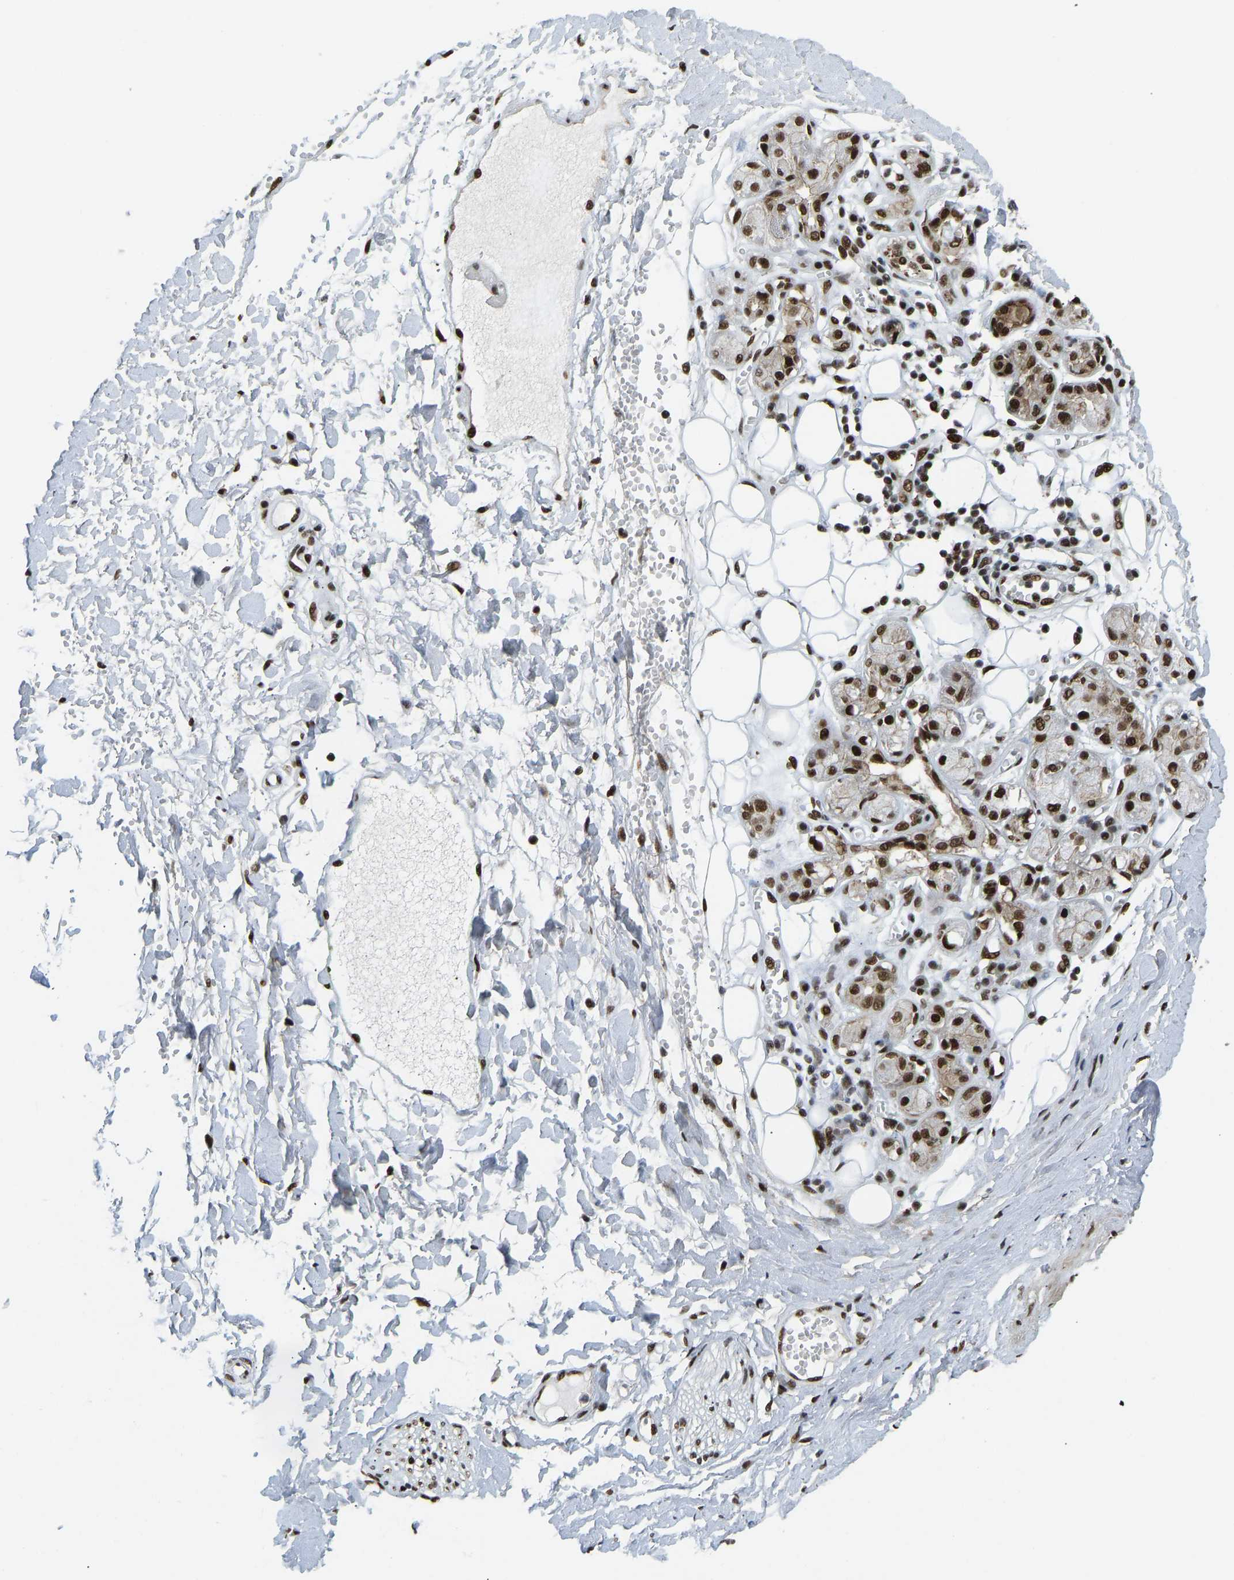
{"staining": {"intensity": "strong", "quantity": ">75%", "location": "nuclear"}, "tissue": "adipose tissue", "cell_type": "Adipocytes", "image_type": "normal", "snomed": [{"axis": "morphology", "description": "Normal tissue, NOS"}, {"axis": "morphology", "description": "Inflammation, NOS"}, {"axis": "topography", "description": "Salivary gland"}, {"axis": "topography", "description": "Peripheral nerve tissue"}], "caption": "Brown immunohistochemical staining in benign human adipose tissue displays strong nuclear positivity in about >75% of adipocytes. (DAB (3,3'-diaminobenzidine) = brown stain, brightfield microscopy at high magnification).", "gene": "FOXK1", "patient": {"sex": "female", "age": 75}}